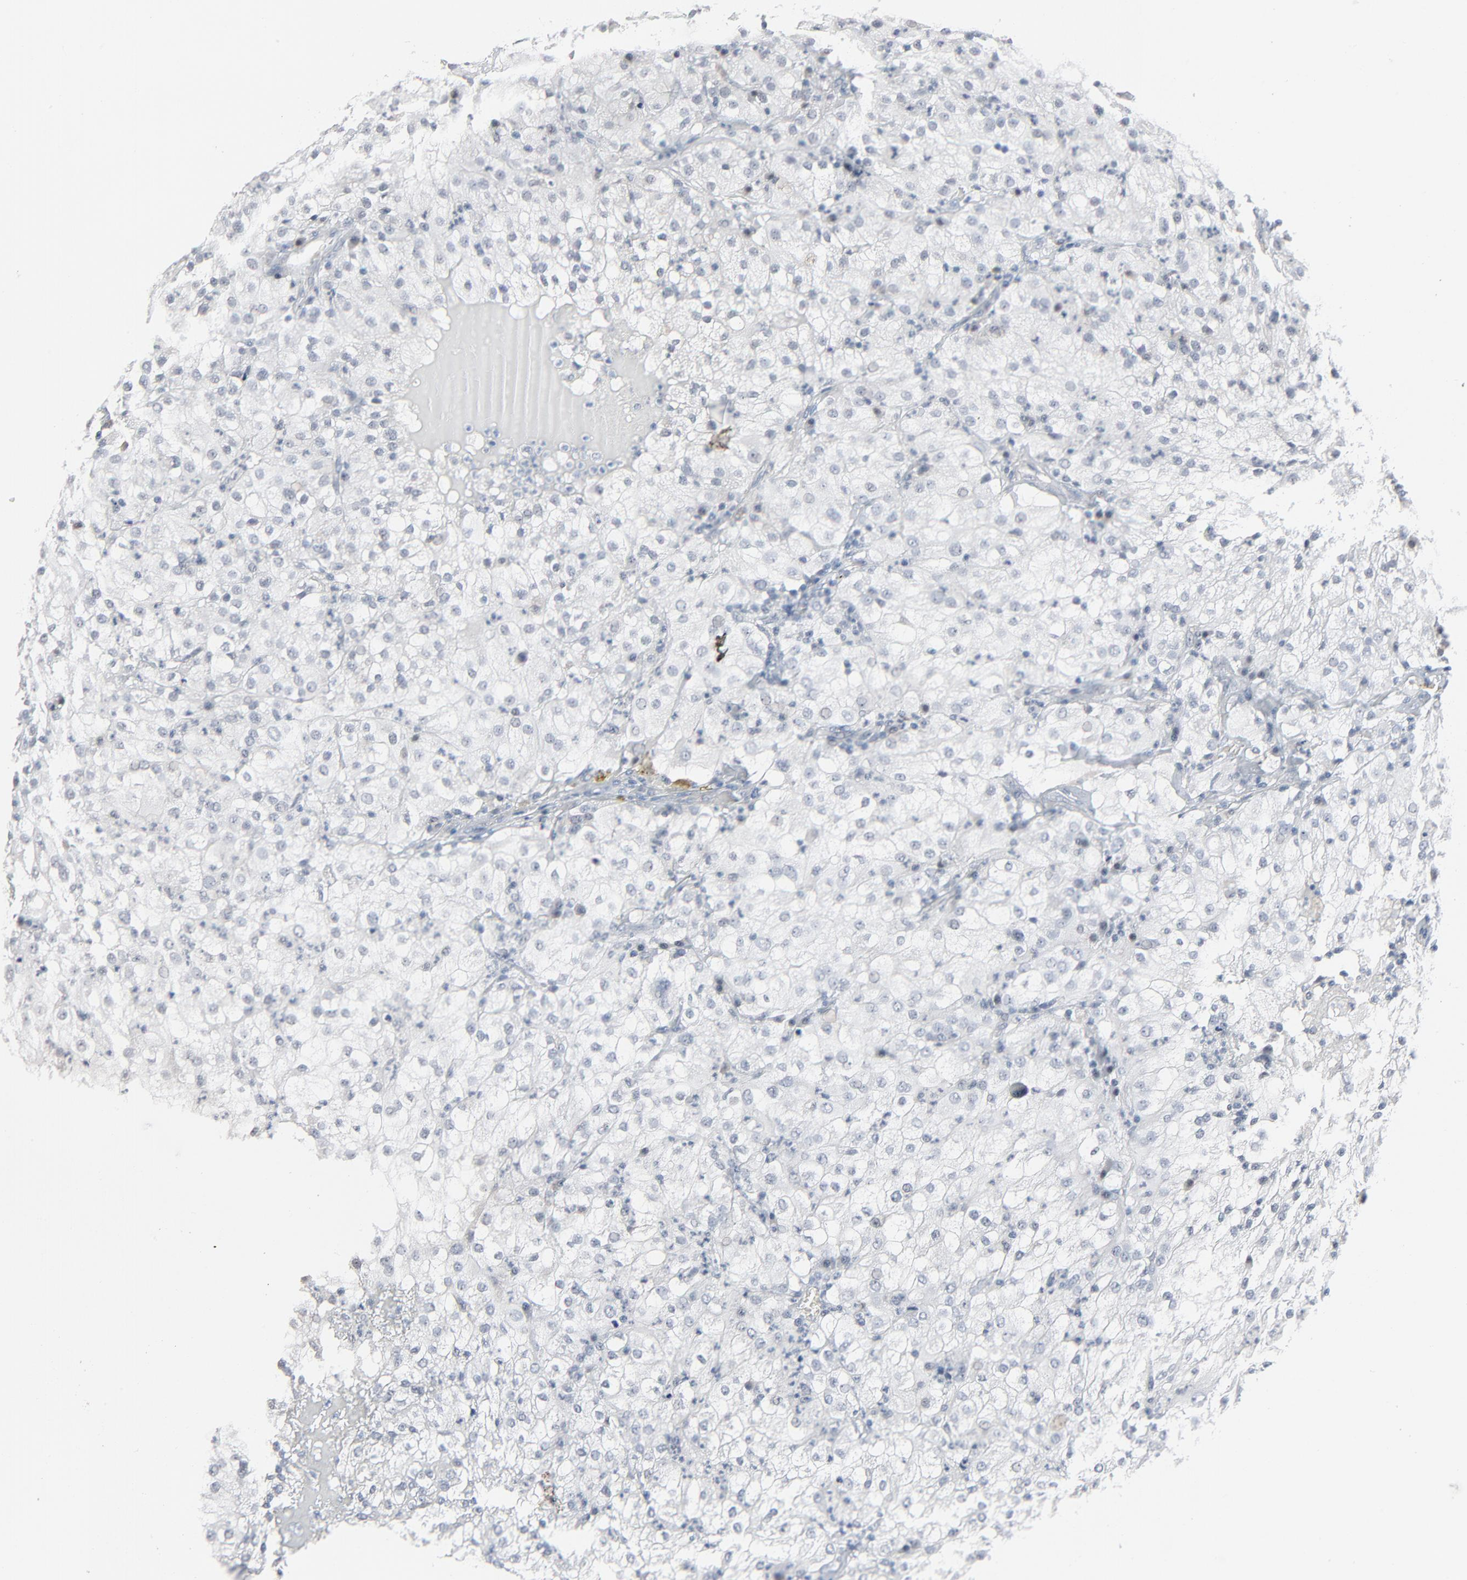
{"staining": {"intensity": "negative", "quantity": "none", "location": "none"}, "tissue": "renal cancer", "cell_type": "Tumor cells", "image_type": "cancer", "snomed": [{"axis": "morphology", "description": "Adenocarcinoma, NOS"}, {"axis": "topography", "description": "Kidney"}], "caption": "DAB (3,3'-diaminobenzidine) immunohistochemical staining of renal adenocarcinoma demonstrates no significant positivity in tumor cells.", "gene": "SAGE1", "patient": {"sex": "male", "age": 59}}